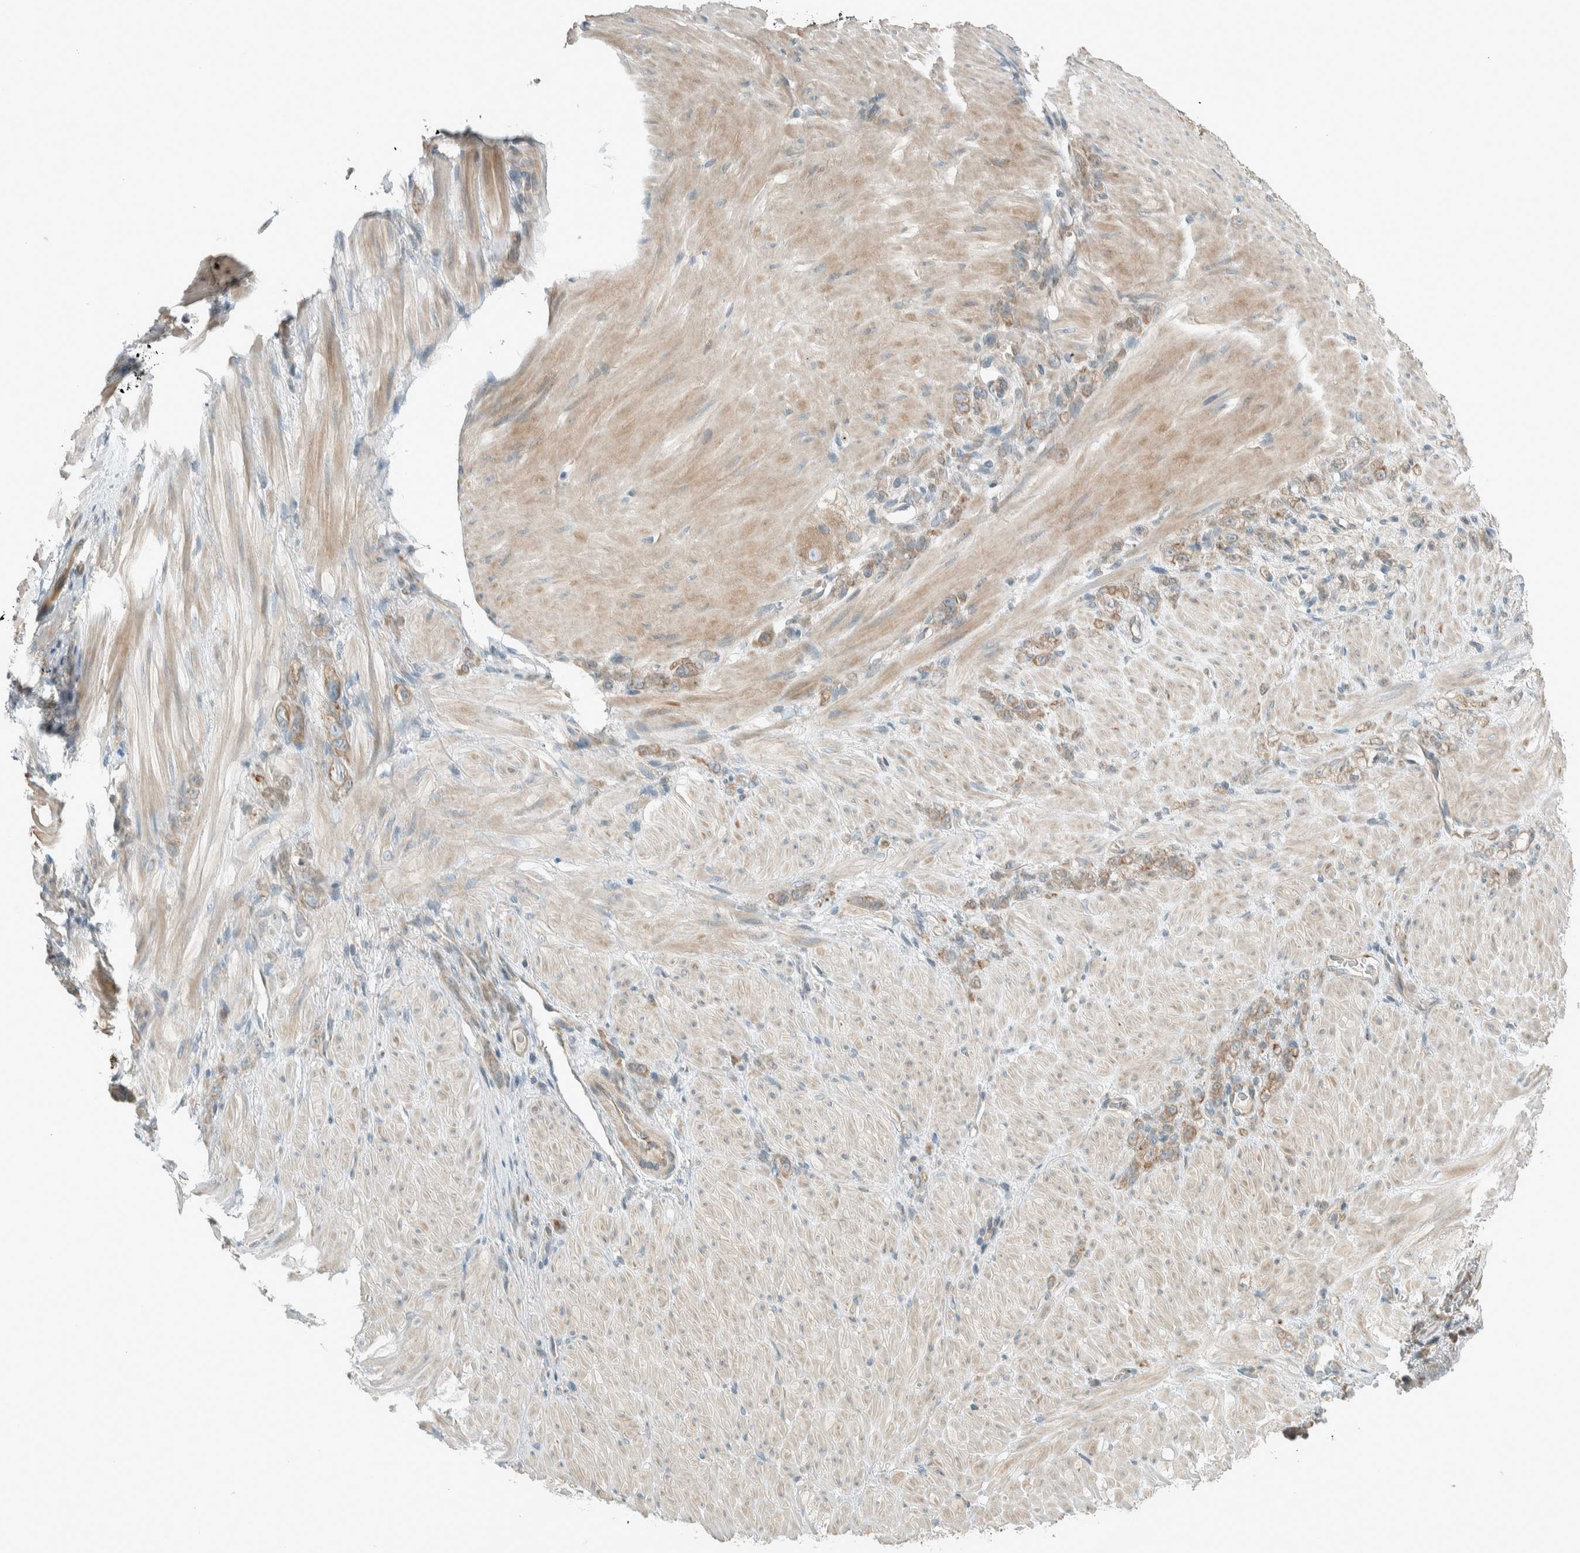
{"staining": {"intensity": "weak", "quantity": ">75%", "location": "cytoplasmic/membranous"}, "tissue": "stomach cancer", "cell_type": "Tumor cells", "image_type": "cancer", "snomed": [{"axis": "morphology", "description": "Normal tissue, NOS"}, {"axis": "morphology", "description": "Adenocarcinoma, NOS"}, {"axis": "topography", "description": "Stomach"}], "caption": "A histopathology image showing weak cytoplasmic/membranous positivity in about >75% of tumor cells in adenocarcinoma (stomach), as visualized by brown immunohistochemical staining.", "gene": "SEL1L", "patient": {"sex": "male", "age": 82}}